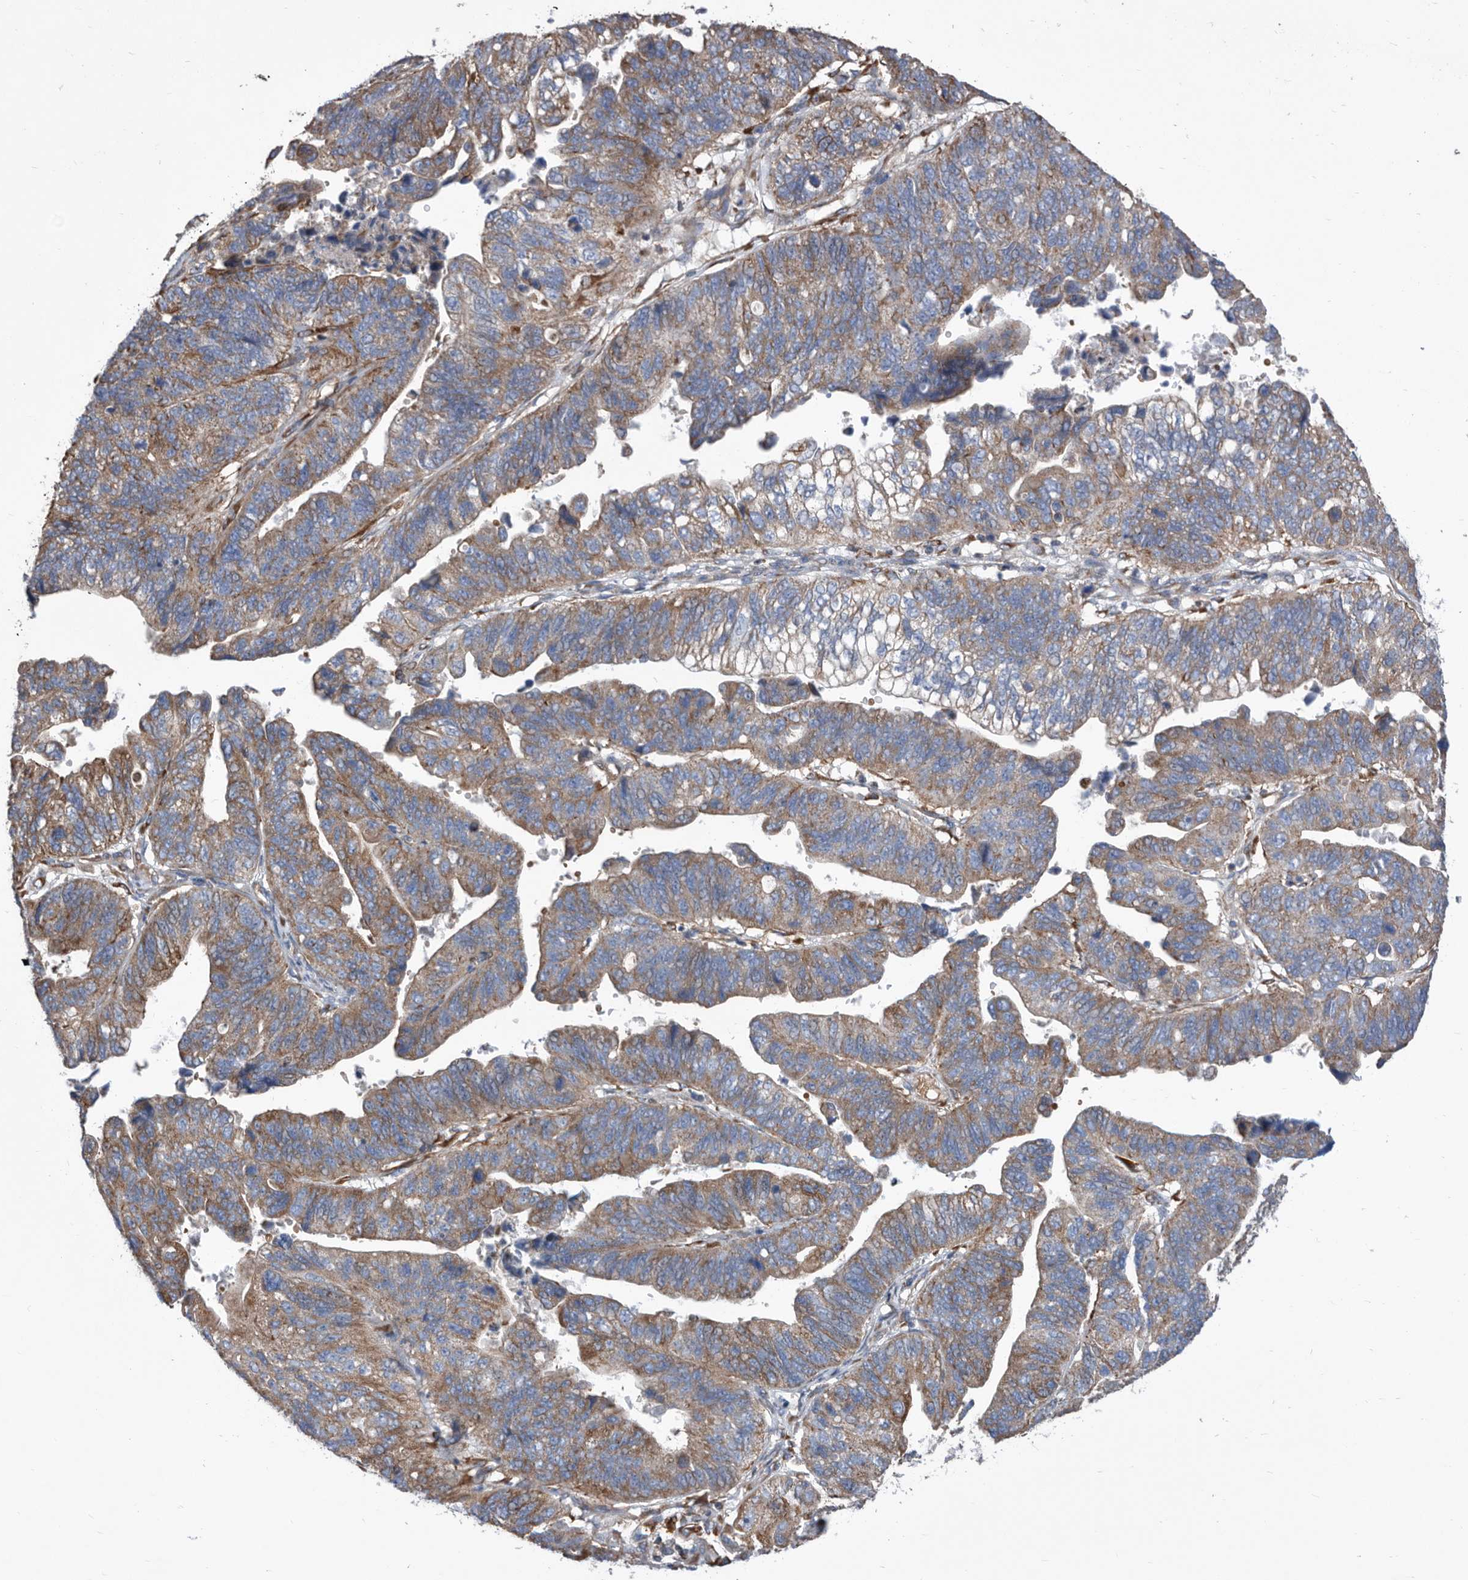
{"staining": {"intensity": "moderate", "quantity": ">75%", "location": "cytoplasmic/membranous"}, "tissue": "stomach cancer", "cell_type": "Tumor cells", "image_type": "cancer", "snomed": [{"axis": "morphology", "description": "Adenocarcinoma, NOS"}, {"axis": "topography", "description": "Stomach"}], "caption": "Protein staining exhibits moderate cytoplasmic/membranous staining in about >75% of tumor cells in adenocarcinoma (stomach).", "gene": "ATP13A3", "patient": {"sex": "male", "age": 59}}